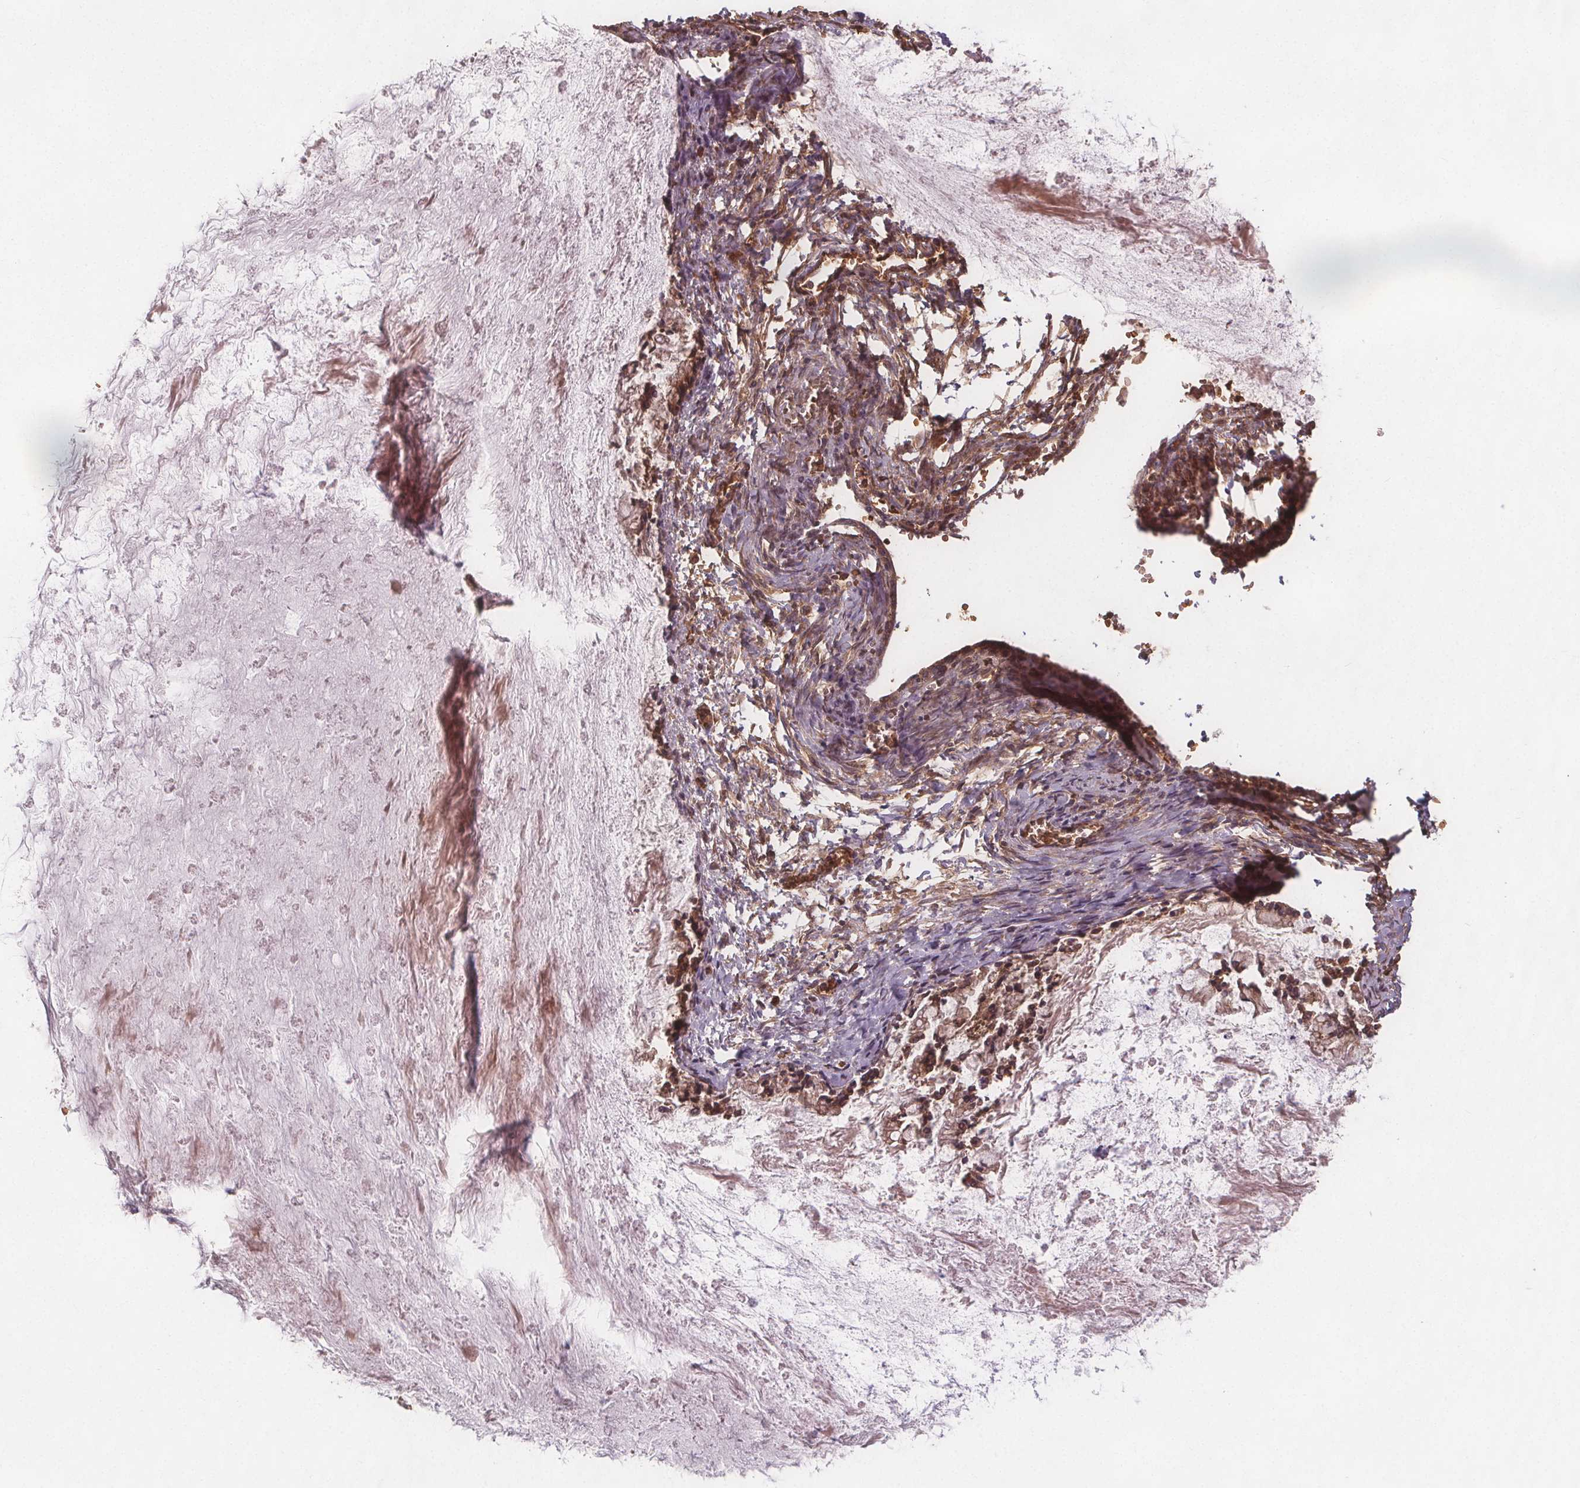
{"staining": {"intensity": "moderate", "quantity": ">75%", "location": "cytoplasmic/membranous"}, "tissue": "ovarian cancer", "cell_type": "Tumor cells", "image_type": "cancer", "snomed": [{"axis": "morphology", "description": "Cystadenocarcinoma, mucinous, NOS"}, {"axis": "topography", "description": "Ovary"}], "caption": "There is medium levels of moderate cytoplasmic/membranous positivity in tumor cells of ovarian mucinous cystadenocarcinoma, as demonstrated by immunohistochemical staining (brown color).", "gene": "EIF3D", "patient": {"sex": "female", "age": 67}}